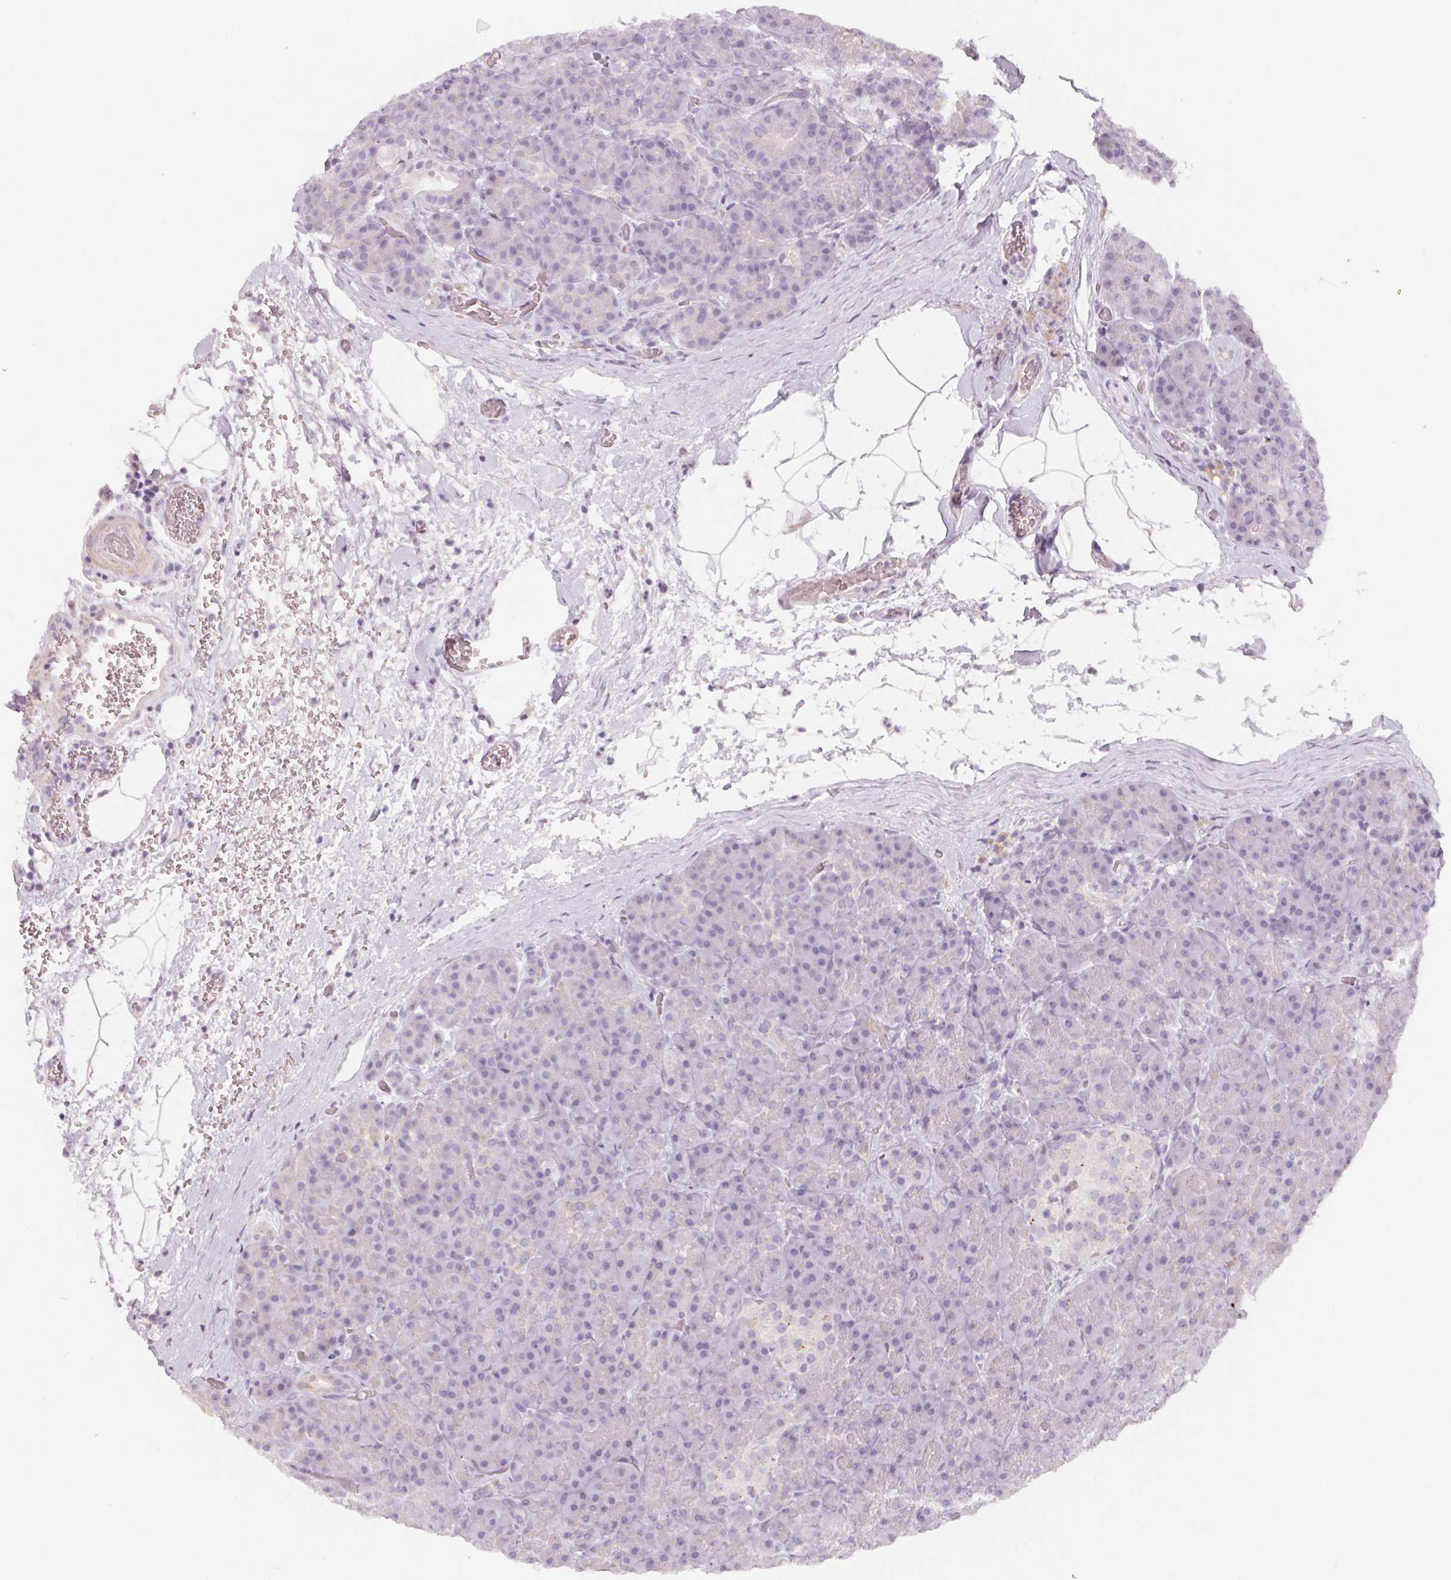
{"staining": {"intensity": "weak", "quantity": "<25%", "location": "cytoplasmic/membranous"}, "tissue": "pancreas", "cell_type": "Exocrine glandular cells", "image_type": "normal", "snomed": [{"axis": "morphology", "description": "Normal tissue, NOS"}, {"axis": "topography", "description": "Pancreas"}], "caption": "Micrograph shows no protein expression in exocrine glandular cells of unremarkable pancreas.", "gene": "DRAM2", "patient": {"sex": "male", "age": 57}}